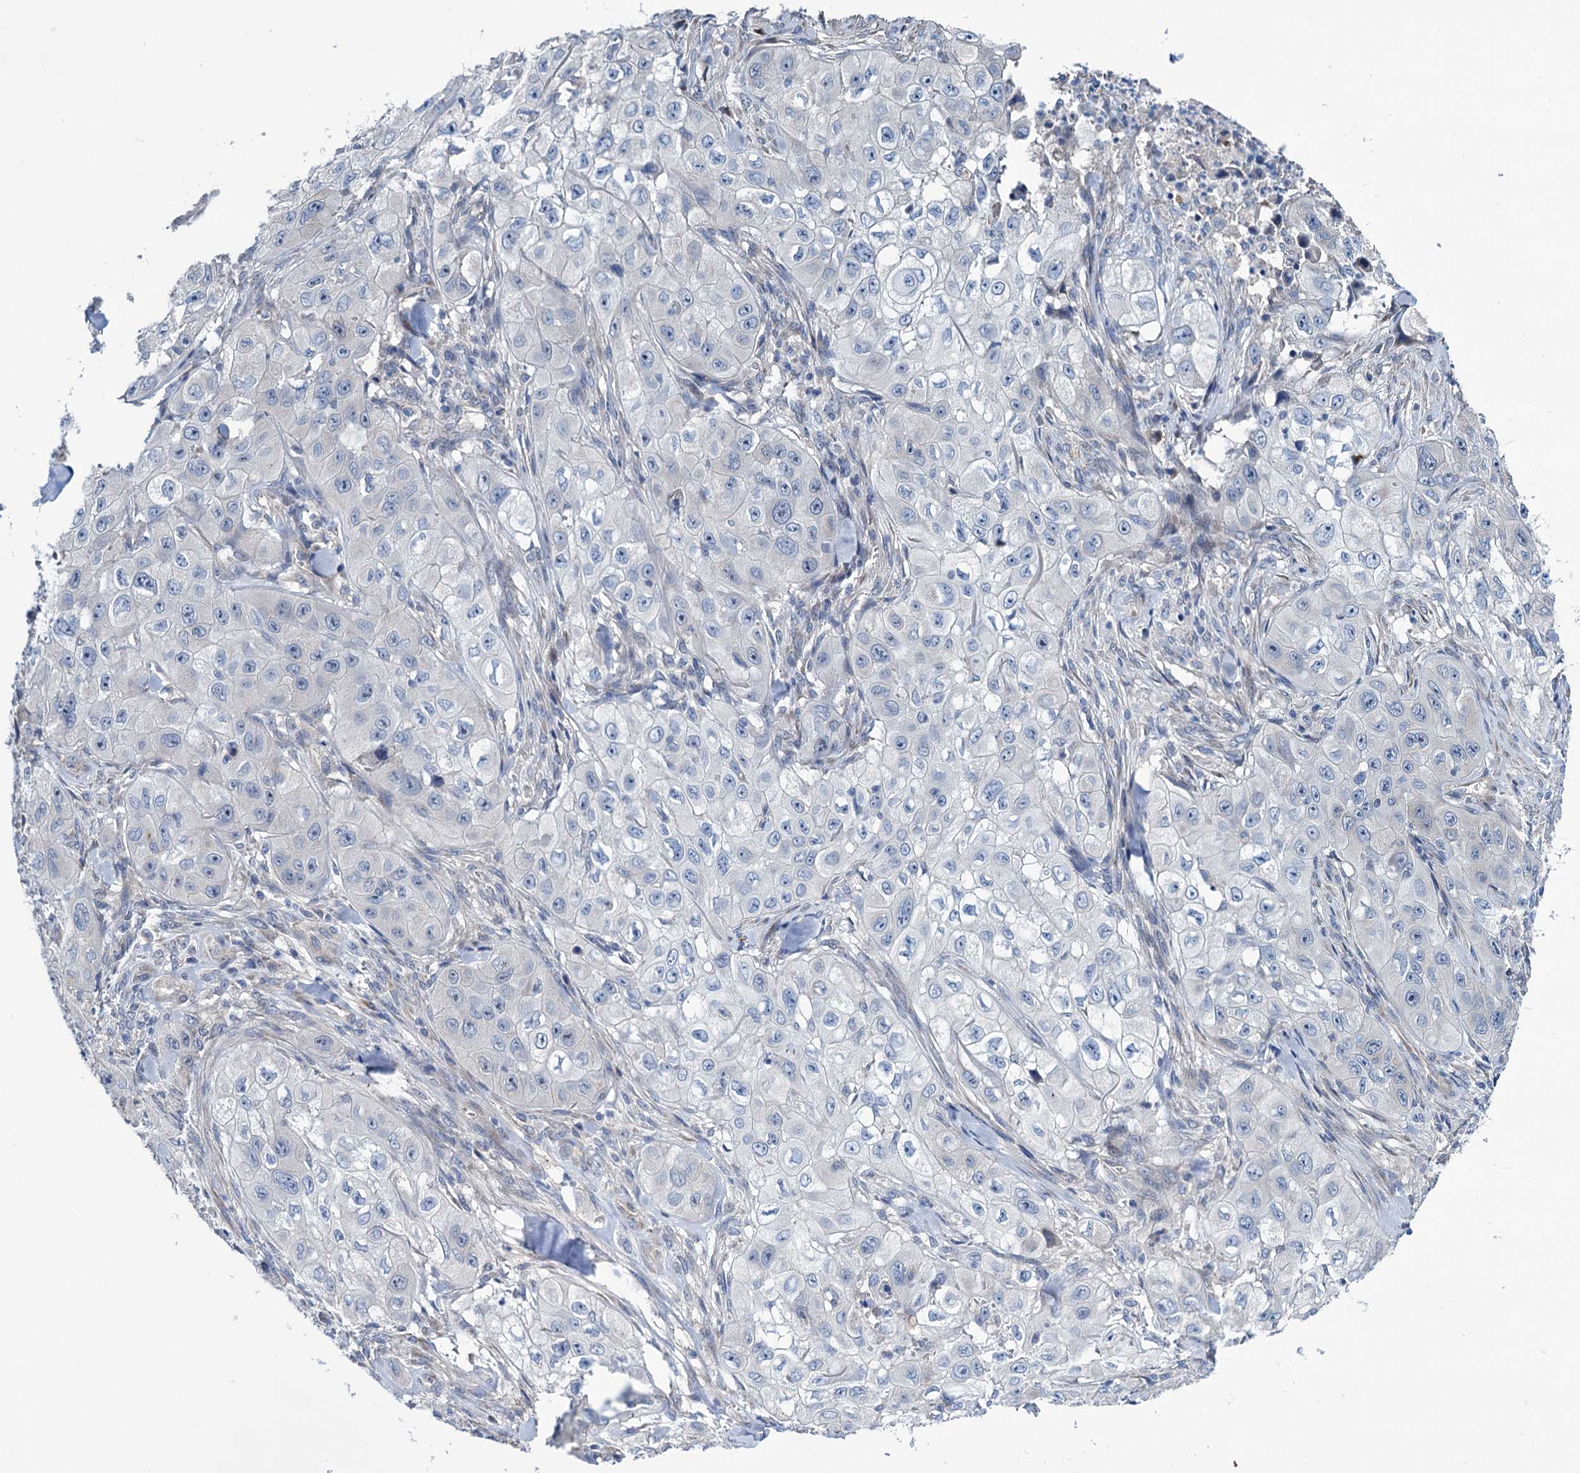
{"staining": {"intensity": "negative", "quantity": "none", "location": "none"}, "tissue": "skin cancer", "cell_type": "Tumor cells", "image_type": "cancer", "snomed": [{"axis": "morphology", "description": "Squamous cell carcinoma, NOS"}, {"axis": "topography", "description": "Skin"}, {"axis": "topography", "description": "Subcutis"}], "caption": "Immunohistochemistry histopathology image of squamous cell carcinoma (skin) stained for a protein (brown), which demonstrates no positivity in tumor cells.", "gene": "EYA4", "patient": {"sex": "male", "age": 73}}